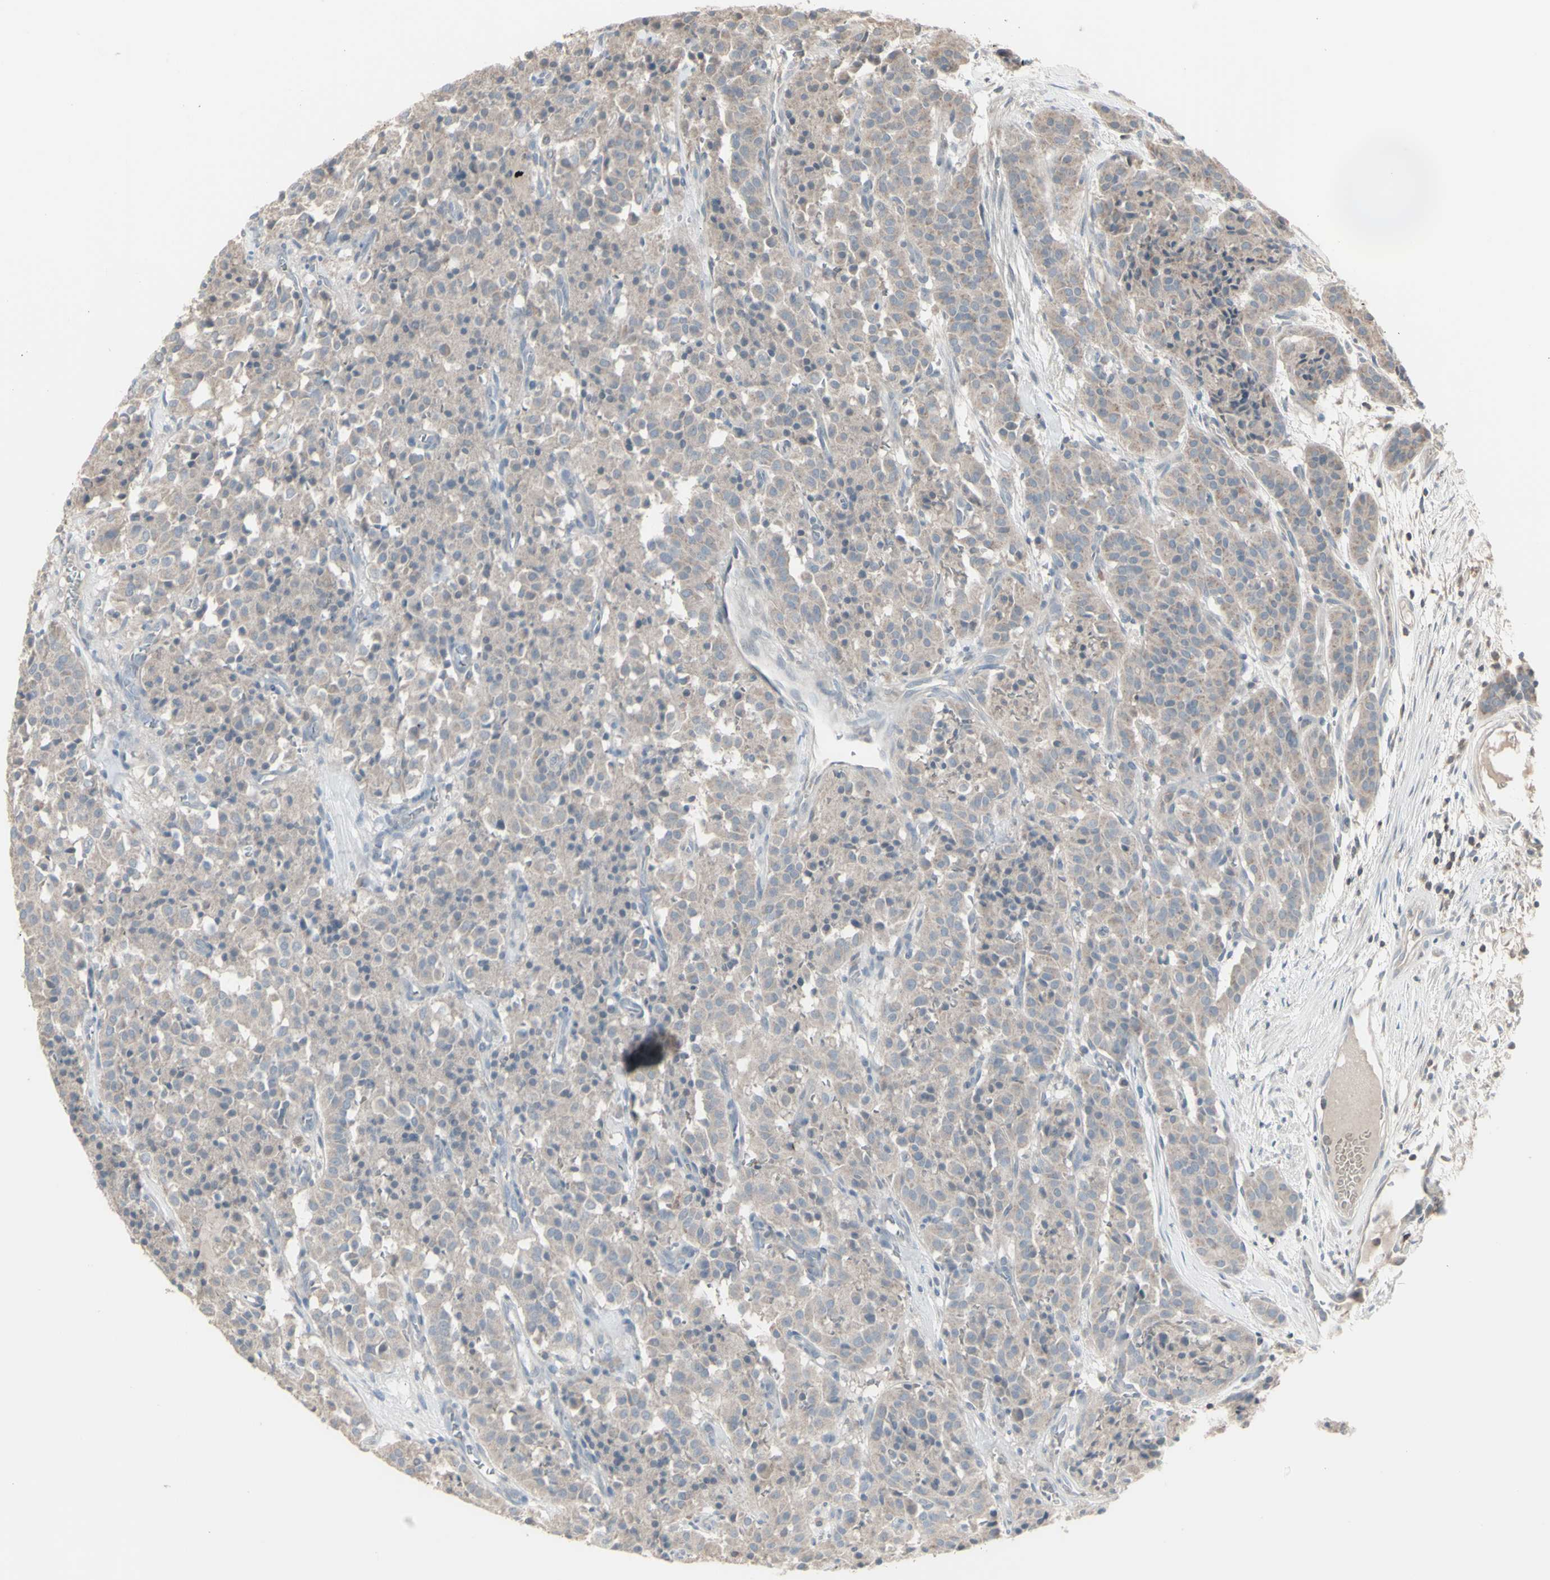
{"staining": {"intensity": "negative", "quantity": "none", "location": "none"}, "tissue": "carcinoid", "cell_type": "Tumor cells", "image_type": "cancer", "snomed": [{"axis": "morphology", "description": "Carcinoid, malignant, NOS"}, {"axis": "topography", "description": "Lung"}], "caption": "IHC histopathology image of neoplastic tissue: human carcinoid (malignant) stained with DAB (3,3'-diaminobenzidine) reveals no significant protein expression in tumor cells.", "gene": "CSK", "patient": {"sex": "male", "age": 30}}